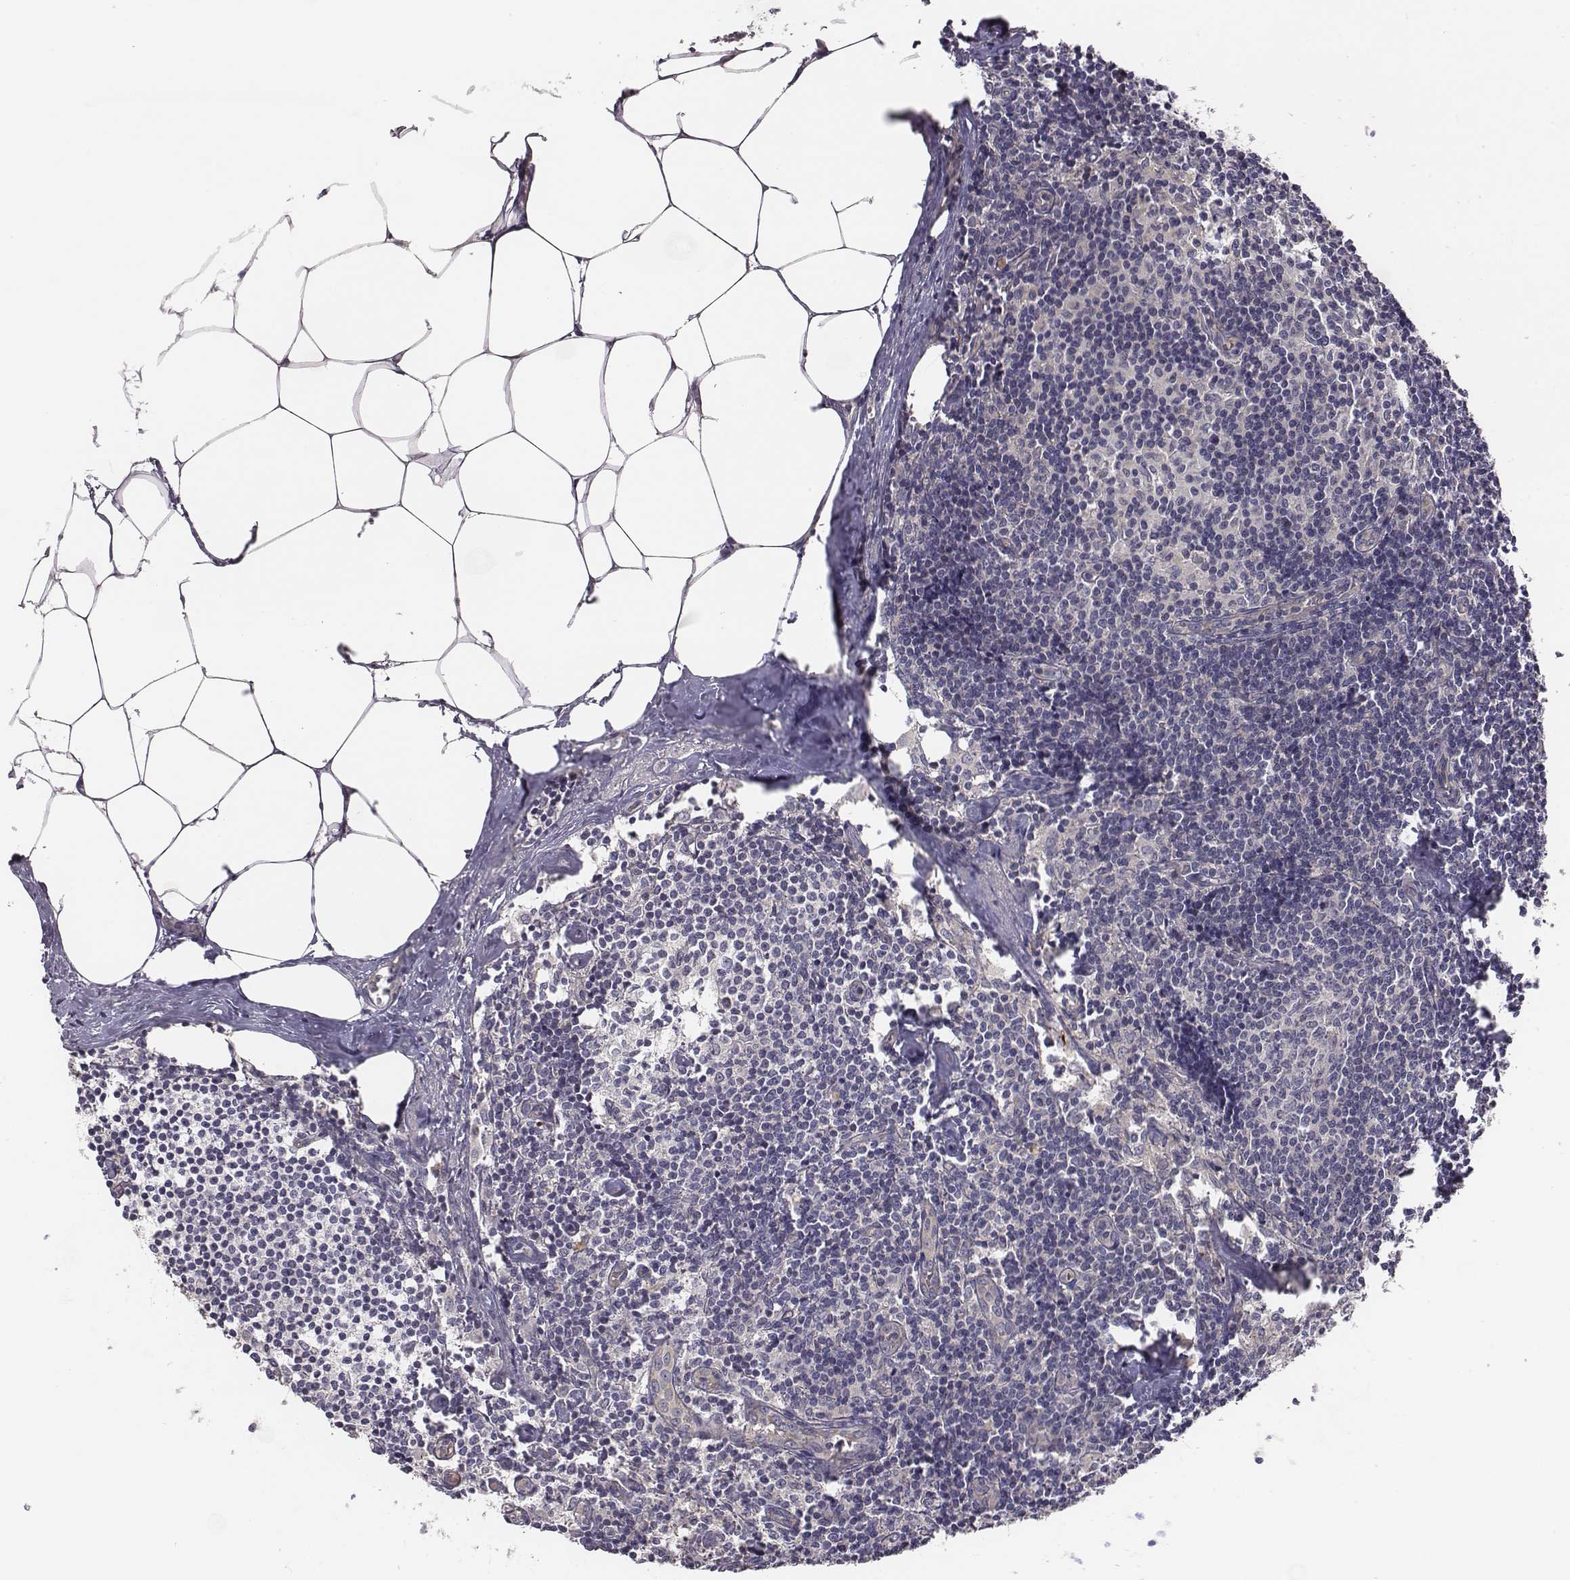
{"staining": {"intensity": "negative", "quantity": "none", "location": "none"}, "tissue": "lymph node", "cell_type": "Germinal center cells", "image_type": "normal", "snomed": [{"axis": "morphology", "description": "Normal tissue, NOS"}, {"axis": "topography", "description": "Lymph node"}], "caption": "Lymph node was stained to show a protein in brown. There is no significant expression in germinal center cells. Nuclei are stained in blue.", "gene": "SMURF2", "patient": {"sex": "female", "age": 69}}